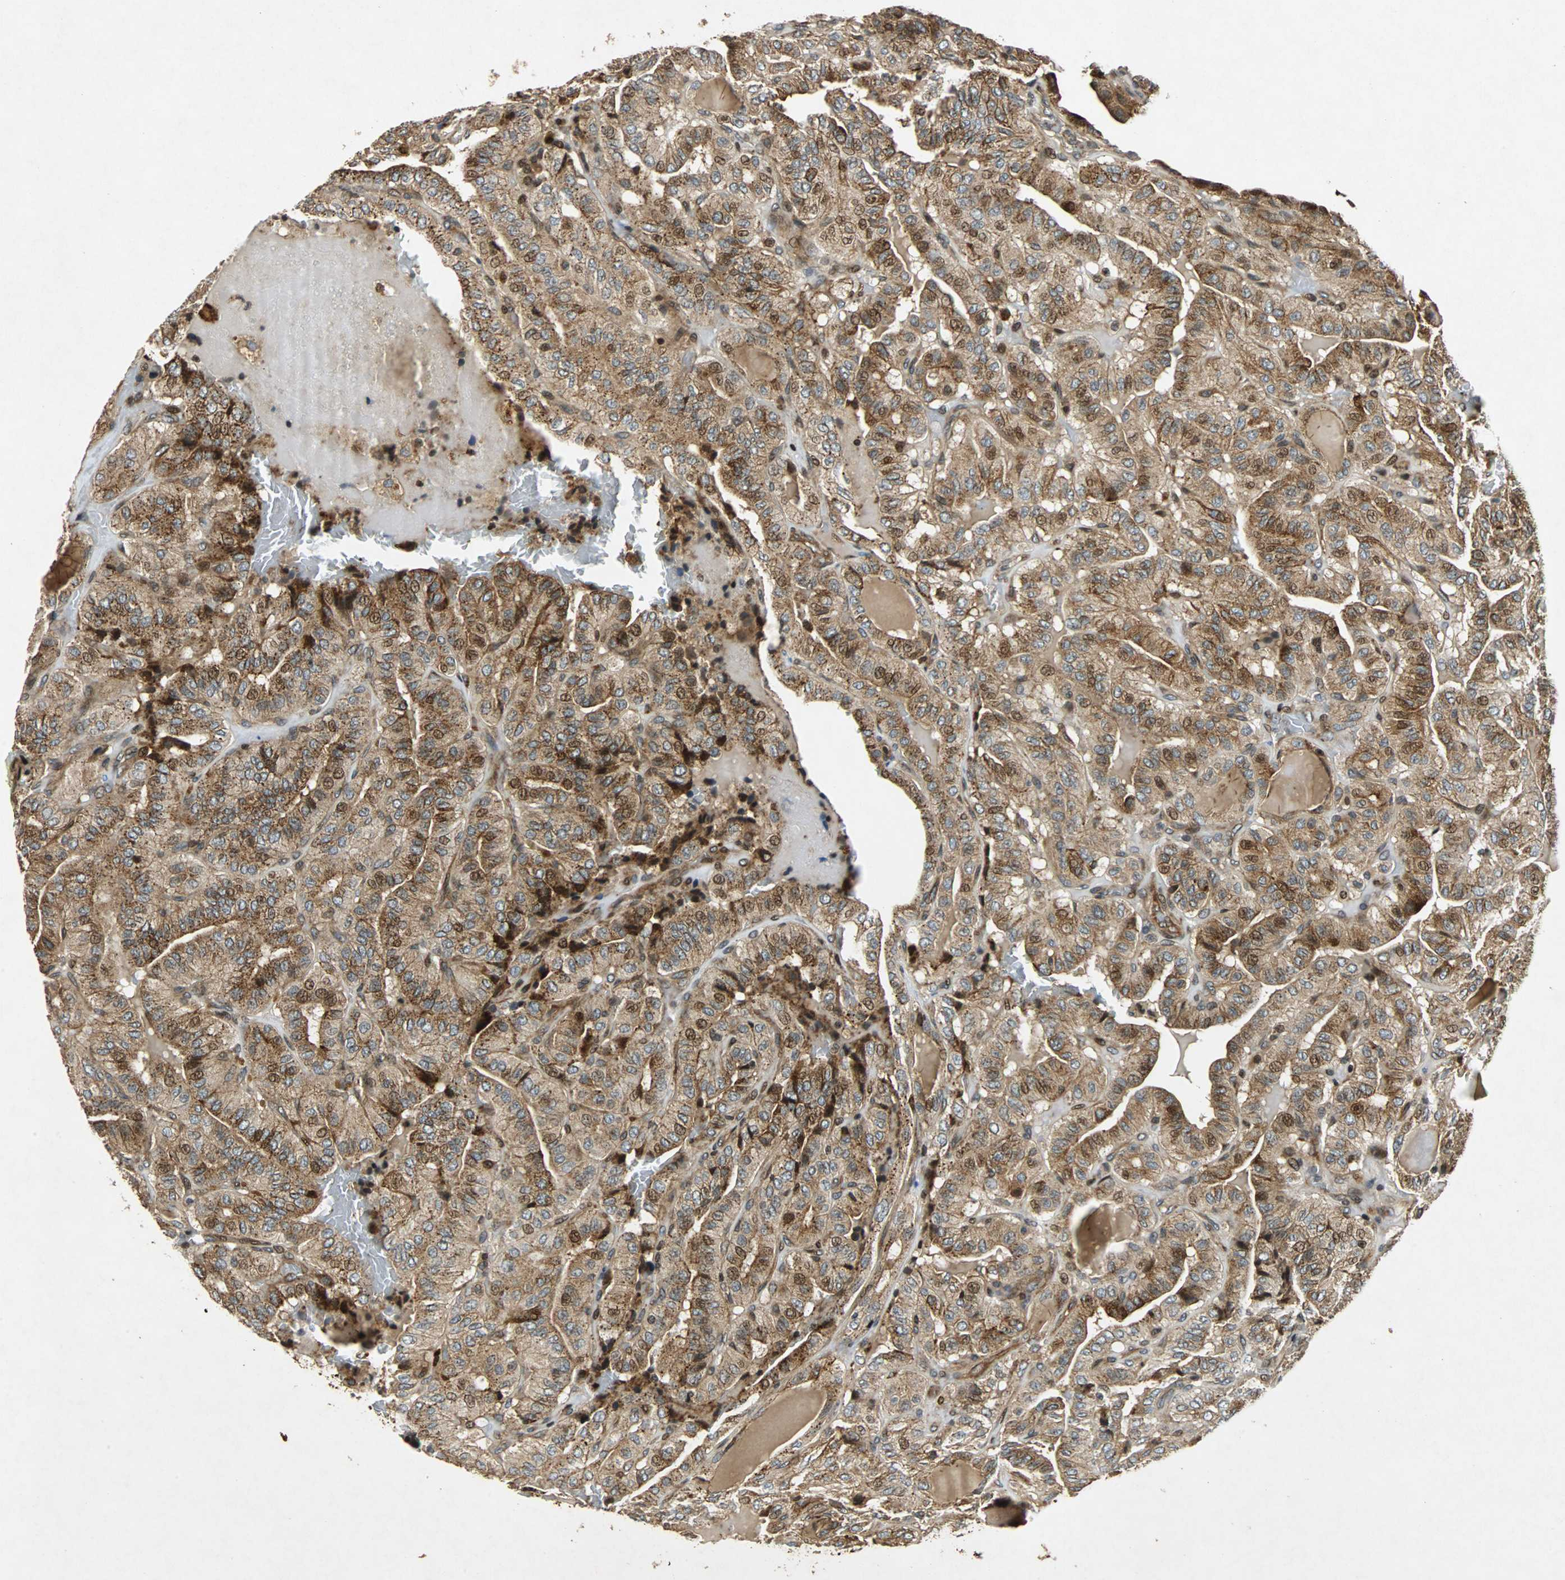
{"staining": {"intensity": "strong", "quantity": ">75%", "location": "cytoplasmic/membranous"}, "tissue": "thyroid cancer", "cell_type": "Tumor cells", "image_type": "cancer", "snomed": [{"axis": "morphology", "description": "Papillary adenocarcinoma, NOS"}, {"axis": "topography", "description": "Thyroid gland"}], "caption": "Thyroid papillary adenocarcinoma stained with immunohistochemistry demonstrates strong cytoplasmic/membranous positivity in approximately >75% of tumor cells.", "gene": "TUBA4A", "patient": {"sex": "male", "age": 77}}